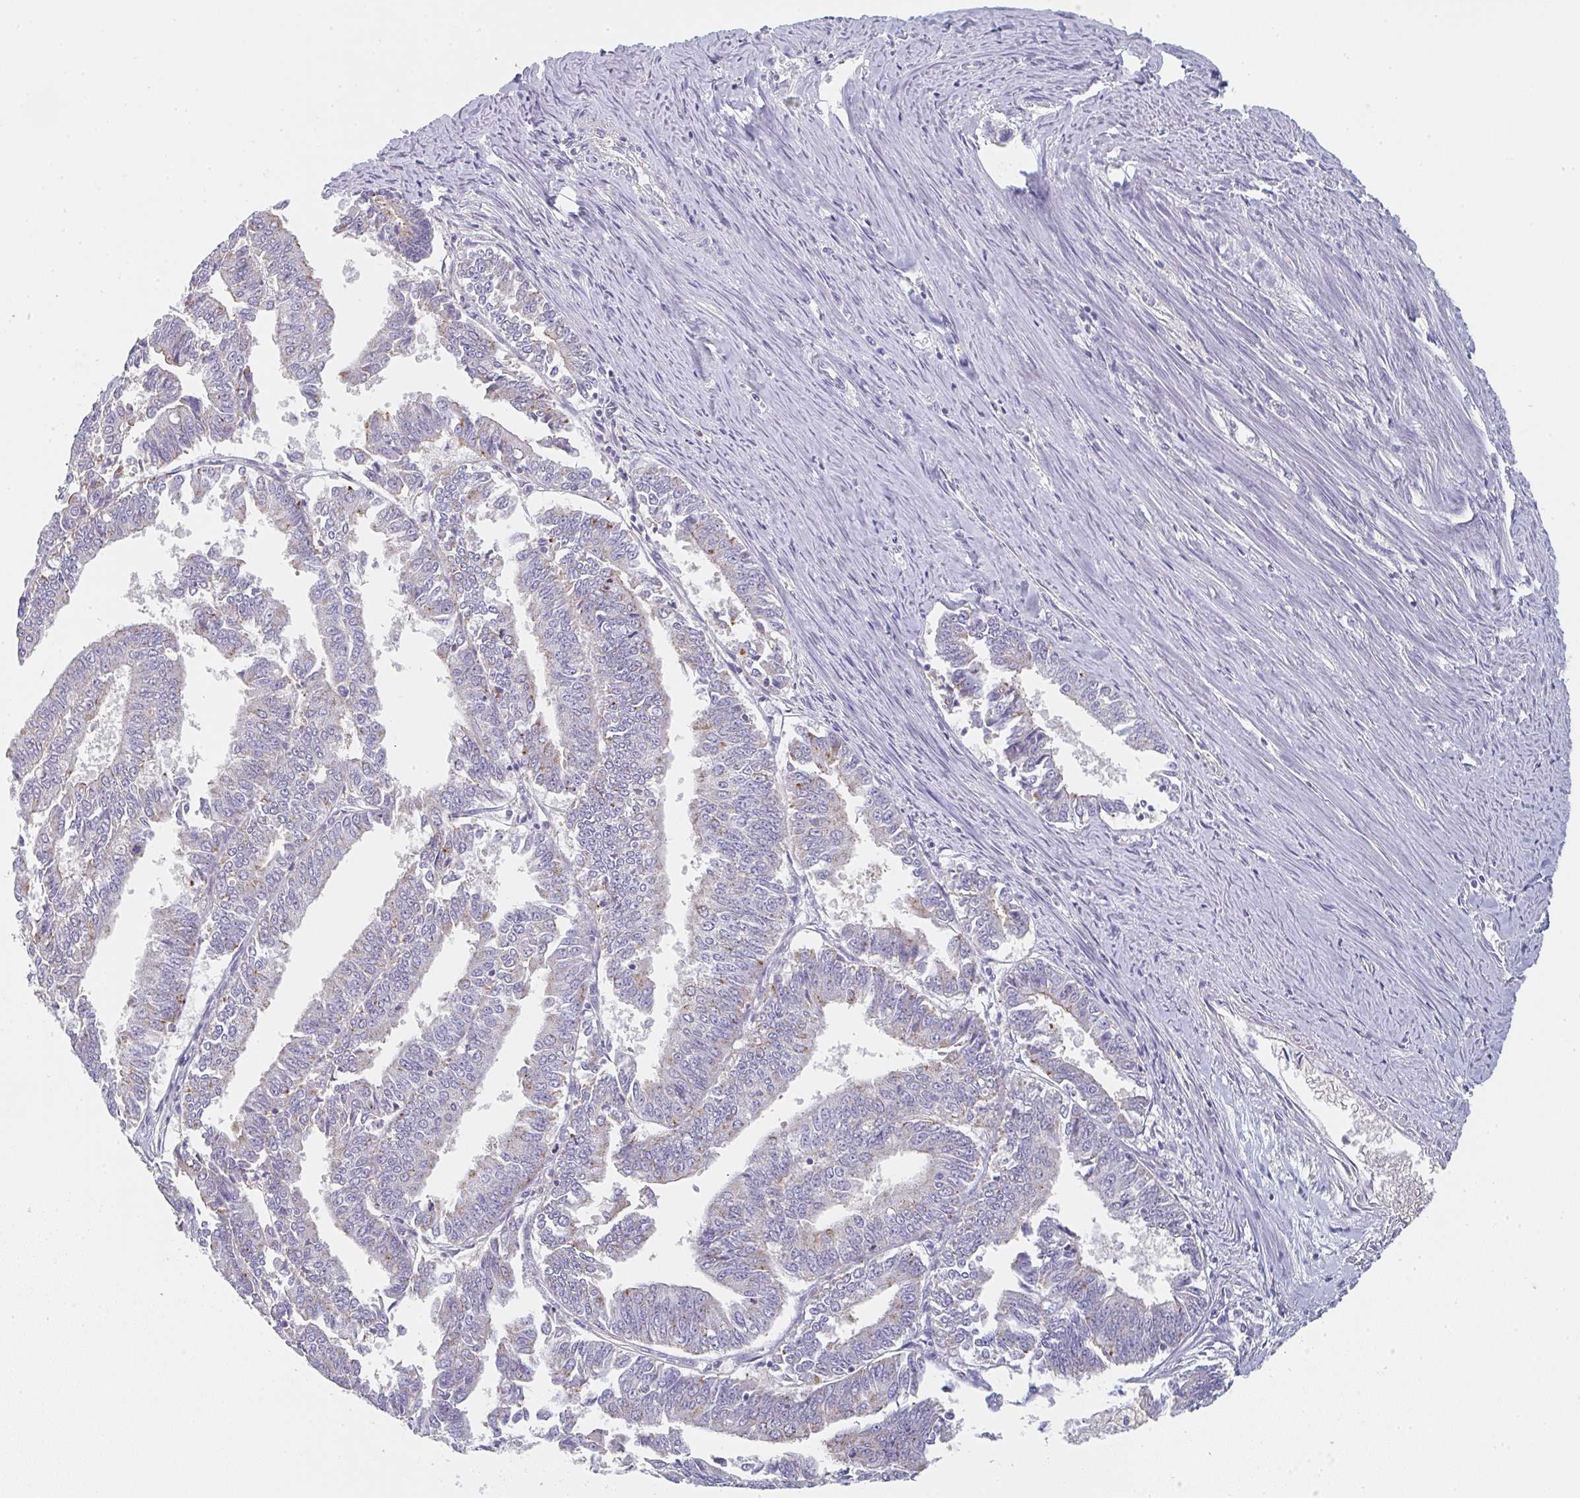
{"staining": {"intensity": "moderate", "quantity": "<25%", "location": "cytoplasmic/membranous"}, "tissue": "endometrial cancer", "cell_type": "Tumor cells", "image_type": "cancer", "snomed": [{"axis": "morphology", "description": "Adenocarcinoma, NOS"}, {"axis": "topography", "description": "Endometrium"}], "caption": "An image of adenocarcinoma (endometrial) stained for a protein reveals moderate cytoplasmic/membranous brown staining in tumor cells.", "gene": "CHMP5", "patient": {"sex": "female", "age": 73}}